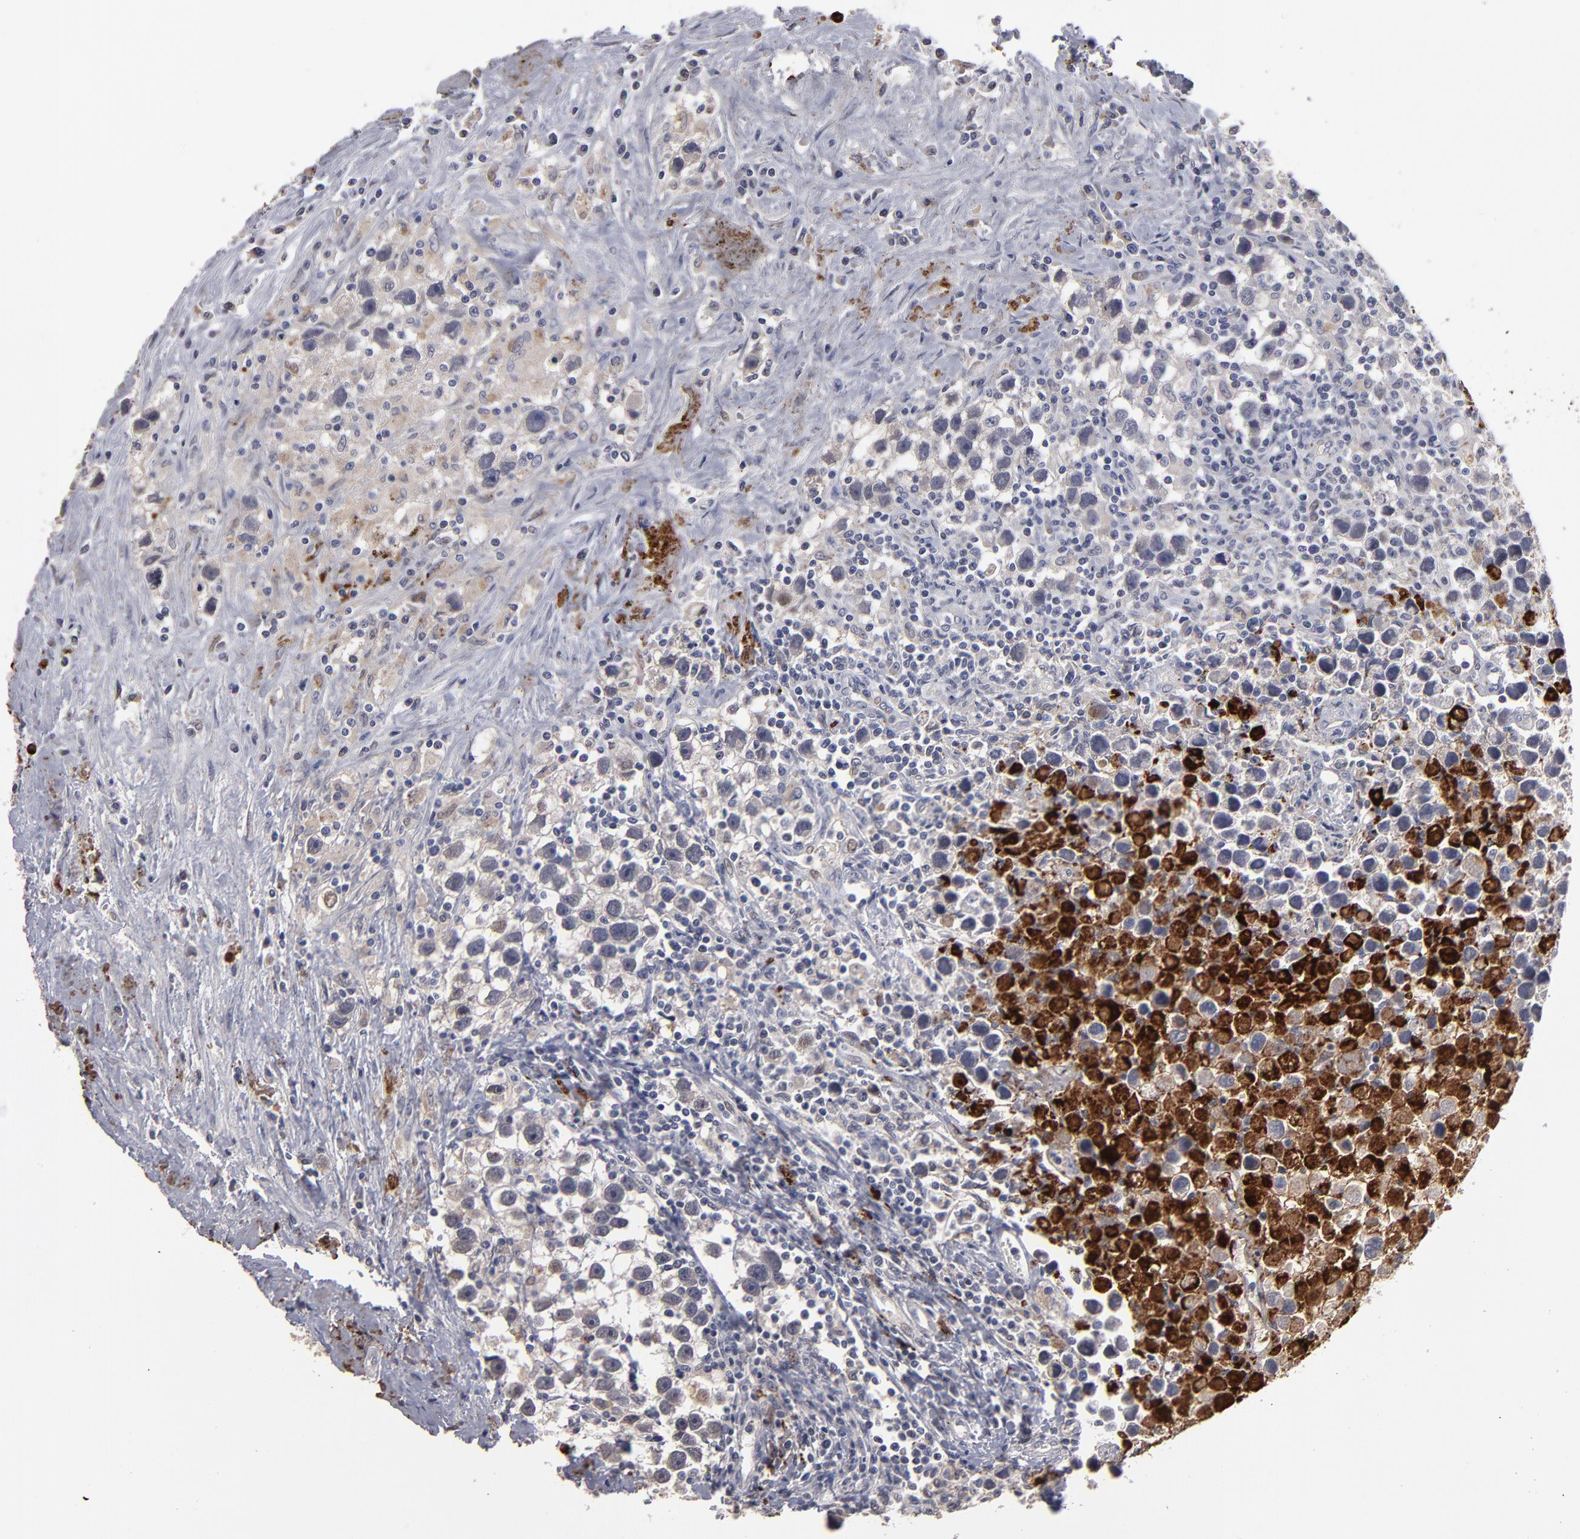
{"staining": {"intensity": "strong", "quantity": "<25%", "location": "cytoplasmic/membranous"}, "tissue": "testis cancer", "cell_type": "Tumor cells", "image_type": "cancer", "snomed": [{"axis": "morphology", "description": "Seminoma, NOS"}, {"axis": "topography", "description": "Testis"}], "caption": "Immunohistochemistry (IHC) histopathology image of human seminoma (testis) stained for a protein (brown), which demonstrates medium levels of strong cytoplasmic/membranous positivity in about <25% of tumor cells.", "gene": "GPM6B", "patient": {"sex": "male", "age": 43}}